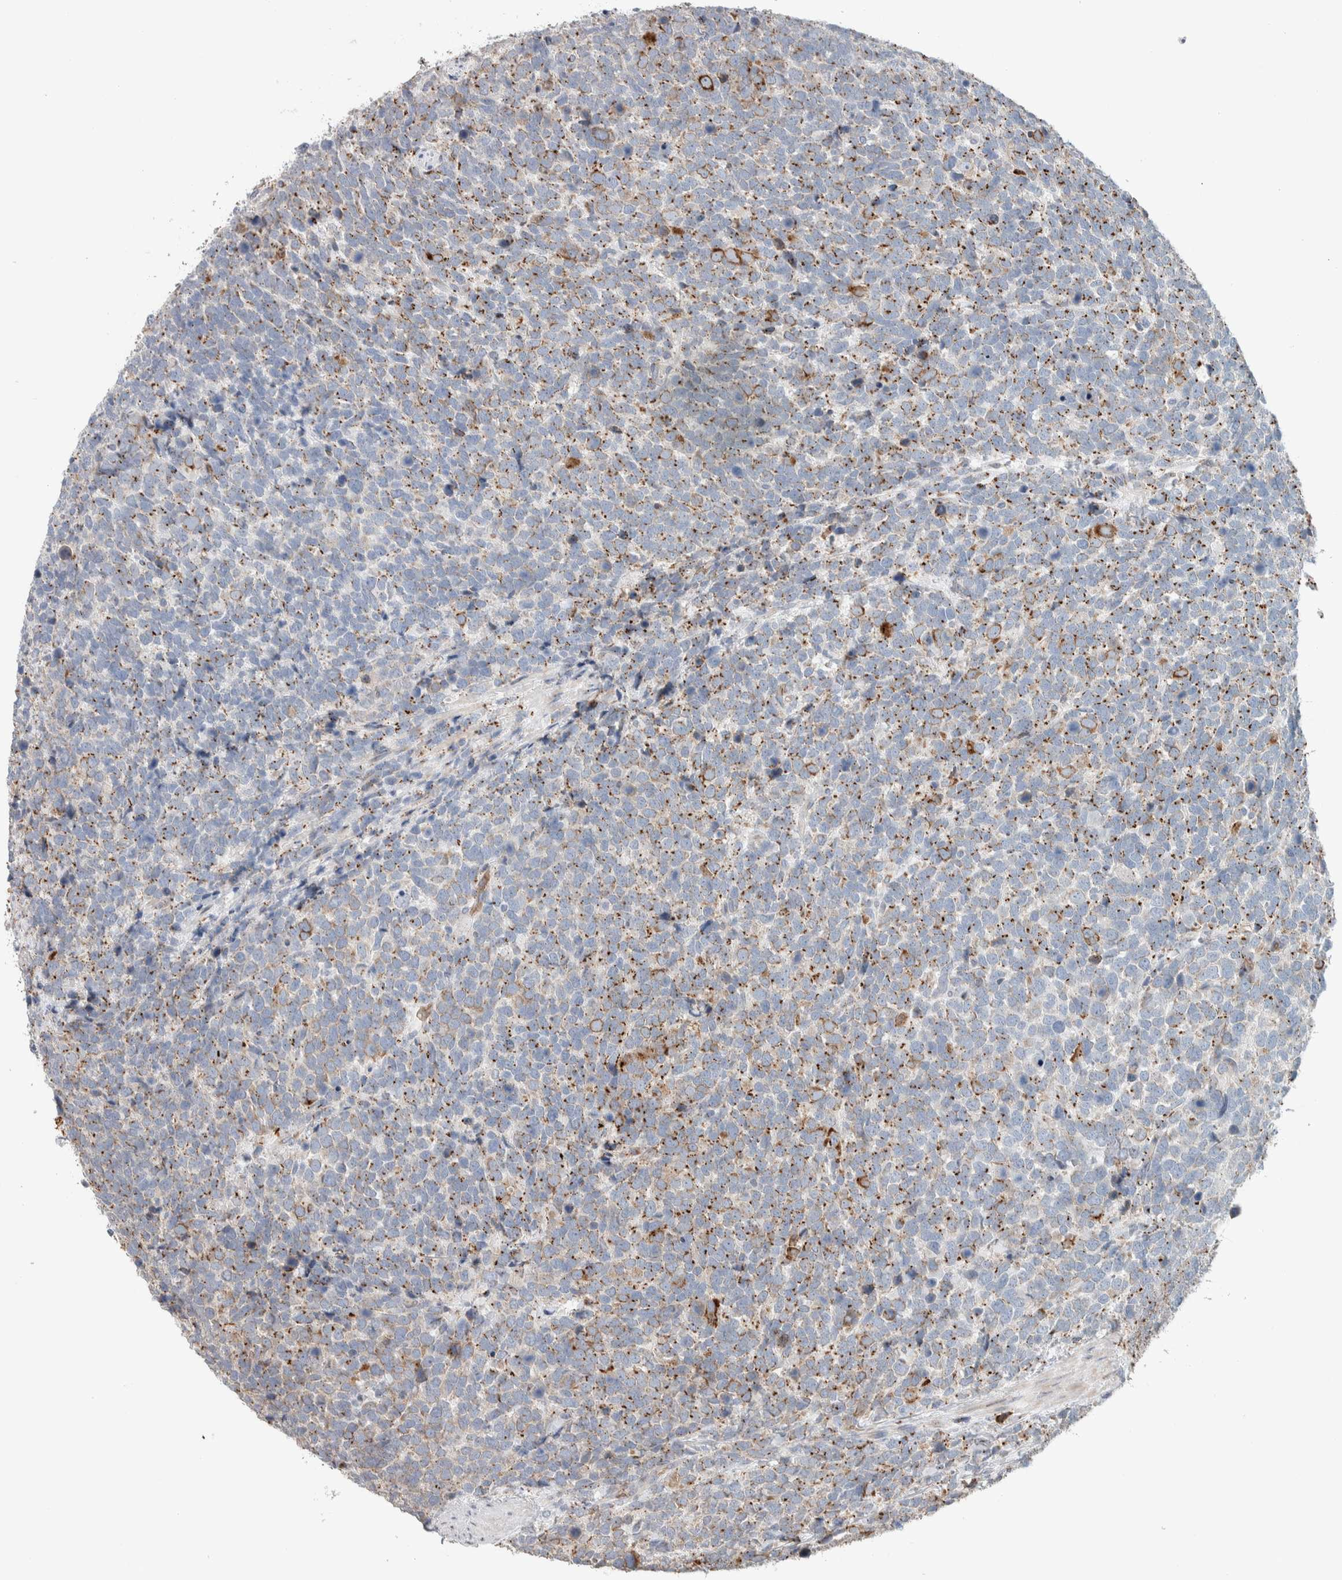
{"staining": {"intensity": "moderate", "quantity": ">75%", "location": "cytoplasmic/membranous"}, "tissue": "urothelial cancer", "cell_type": "Tumor cells", "image_type": "cancer", "snomed": [{"axis": "morphology", "description": "Urothelial carcinoma, High grade"}, {"axis": "topography", "description": "Urinary bladder"}], "caption": "Tumor cells demonstrate medium levels of moderate cytoplasmic/membranous positivity in about >75% of cells in high-grade urothelial carcinoma. The protein is stained brown, and the nuclei are stained in blue (DAB (3,3'-diaminobenzidine) IHC with brightfield microscopy, high magnification).", "gene": "SLC38A10", "patient": {"sex": "female", "age": 82}}